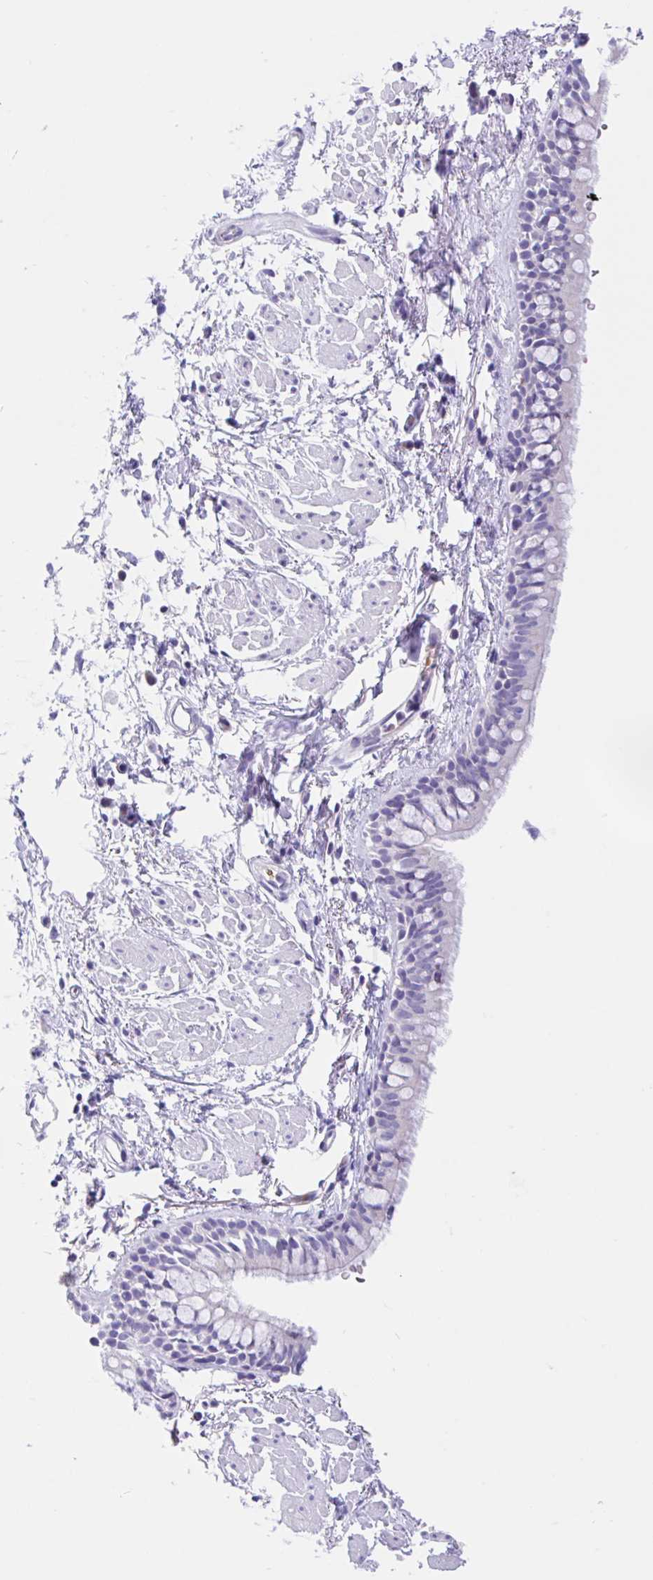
{"staining": {"intensity": "negative", "quantity": "none", "location": "none"}, "tissue": "bronchus", "cell_type": "Respiratory epithelial cells", "image_type": "normal", "snomed": [{"axis": "morphology", "description": "Normal tissue, NOS"}, {"axis": "topography", "description": "Lymph node"}, {"axis": "topography", "description": "Cartilage tissue"}, {"axis": "topography", "description": "Bronchus"}], "caption": "This is an immunohistochemistry (IHC) photomicrograph of unremarkable human bronchus. There is no staining in respiratory epithelial cells.", "gene": "ANKRD9", "patient": {"sex": "female", "age": 70}}